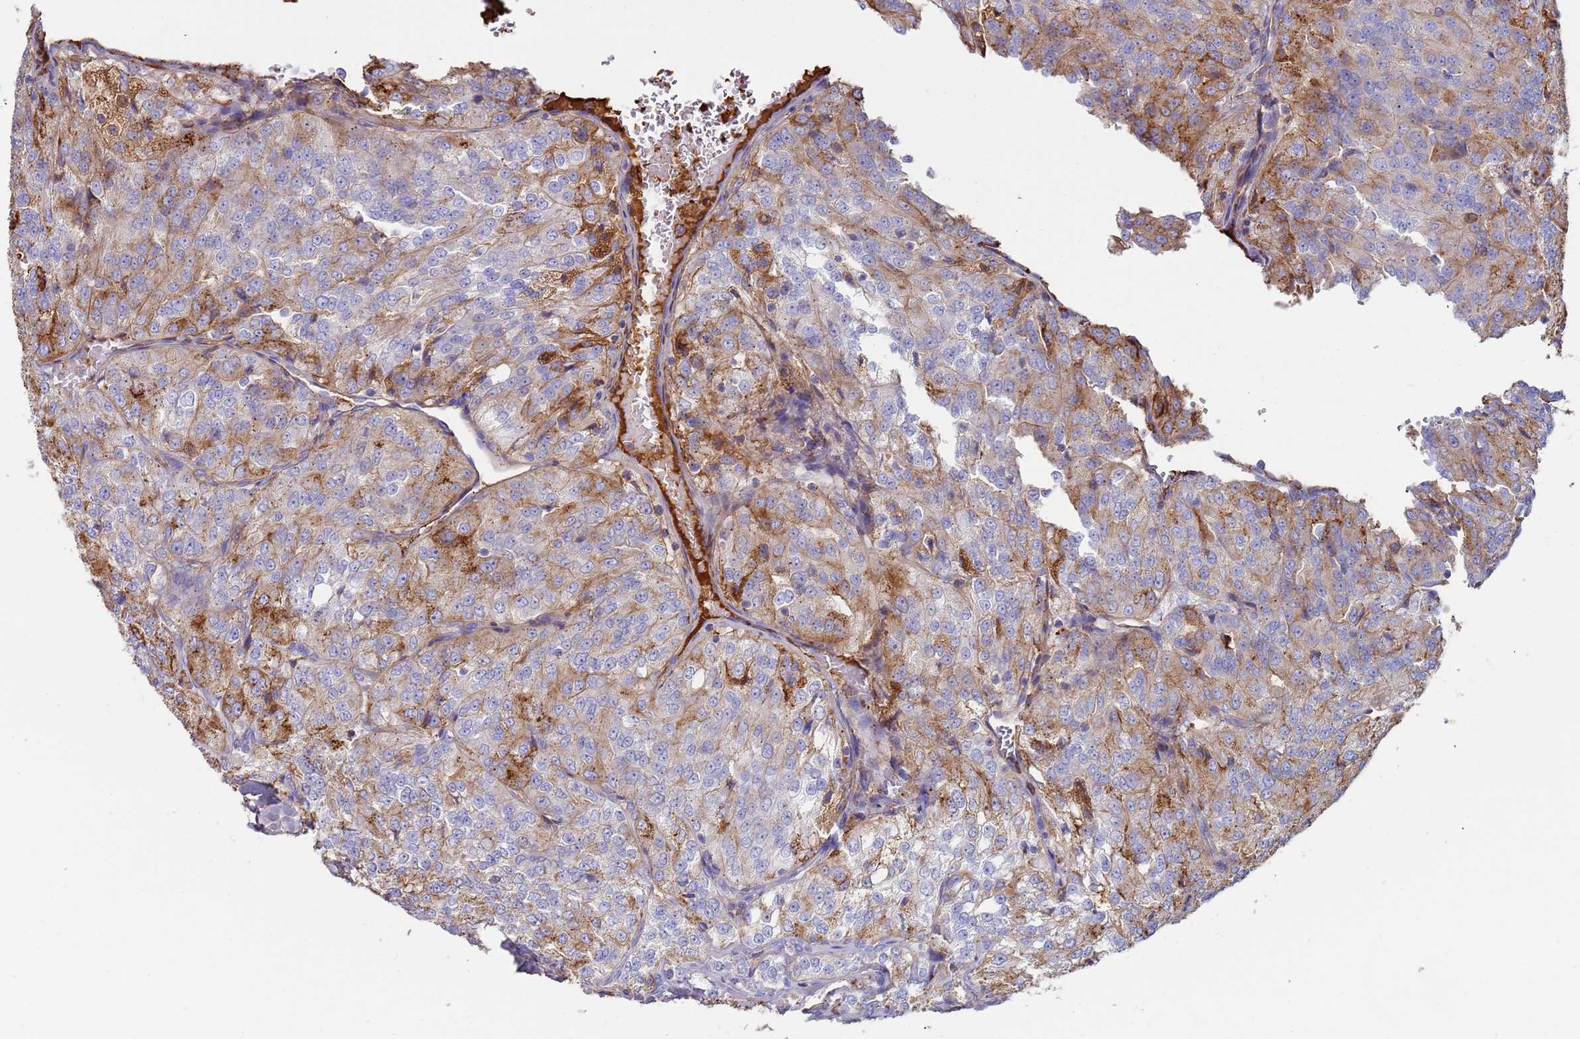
{"staining": {"intensity": "moderate", "quantity": "<25%", "location": "cytoplasmic/membranous"}, "tissue": "renal cancer", "cell_type": "Tumor cells", "image_type": "cancer", "snomed": [{"axis": "morphology", "description": "Adenocarcinoma, NOS"}, {"axis": "topography", "description": "Kidney"}], "caption": "Immunohistochemistry (IHC) micrograph of human renal cancer stained for a protein (brown), which displays low levels of moderate cytoplasmic/membranous staining in approximately <25% of tumor cells.", "gene": "CYSLTR2", "patient": {"sex": "female", "age": 63}}